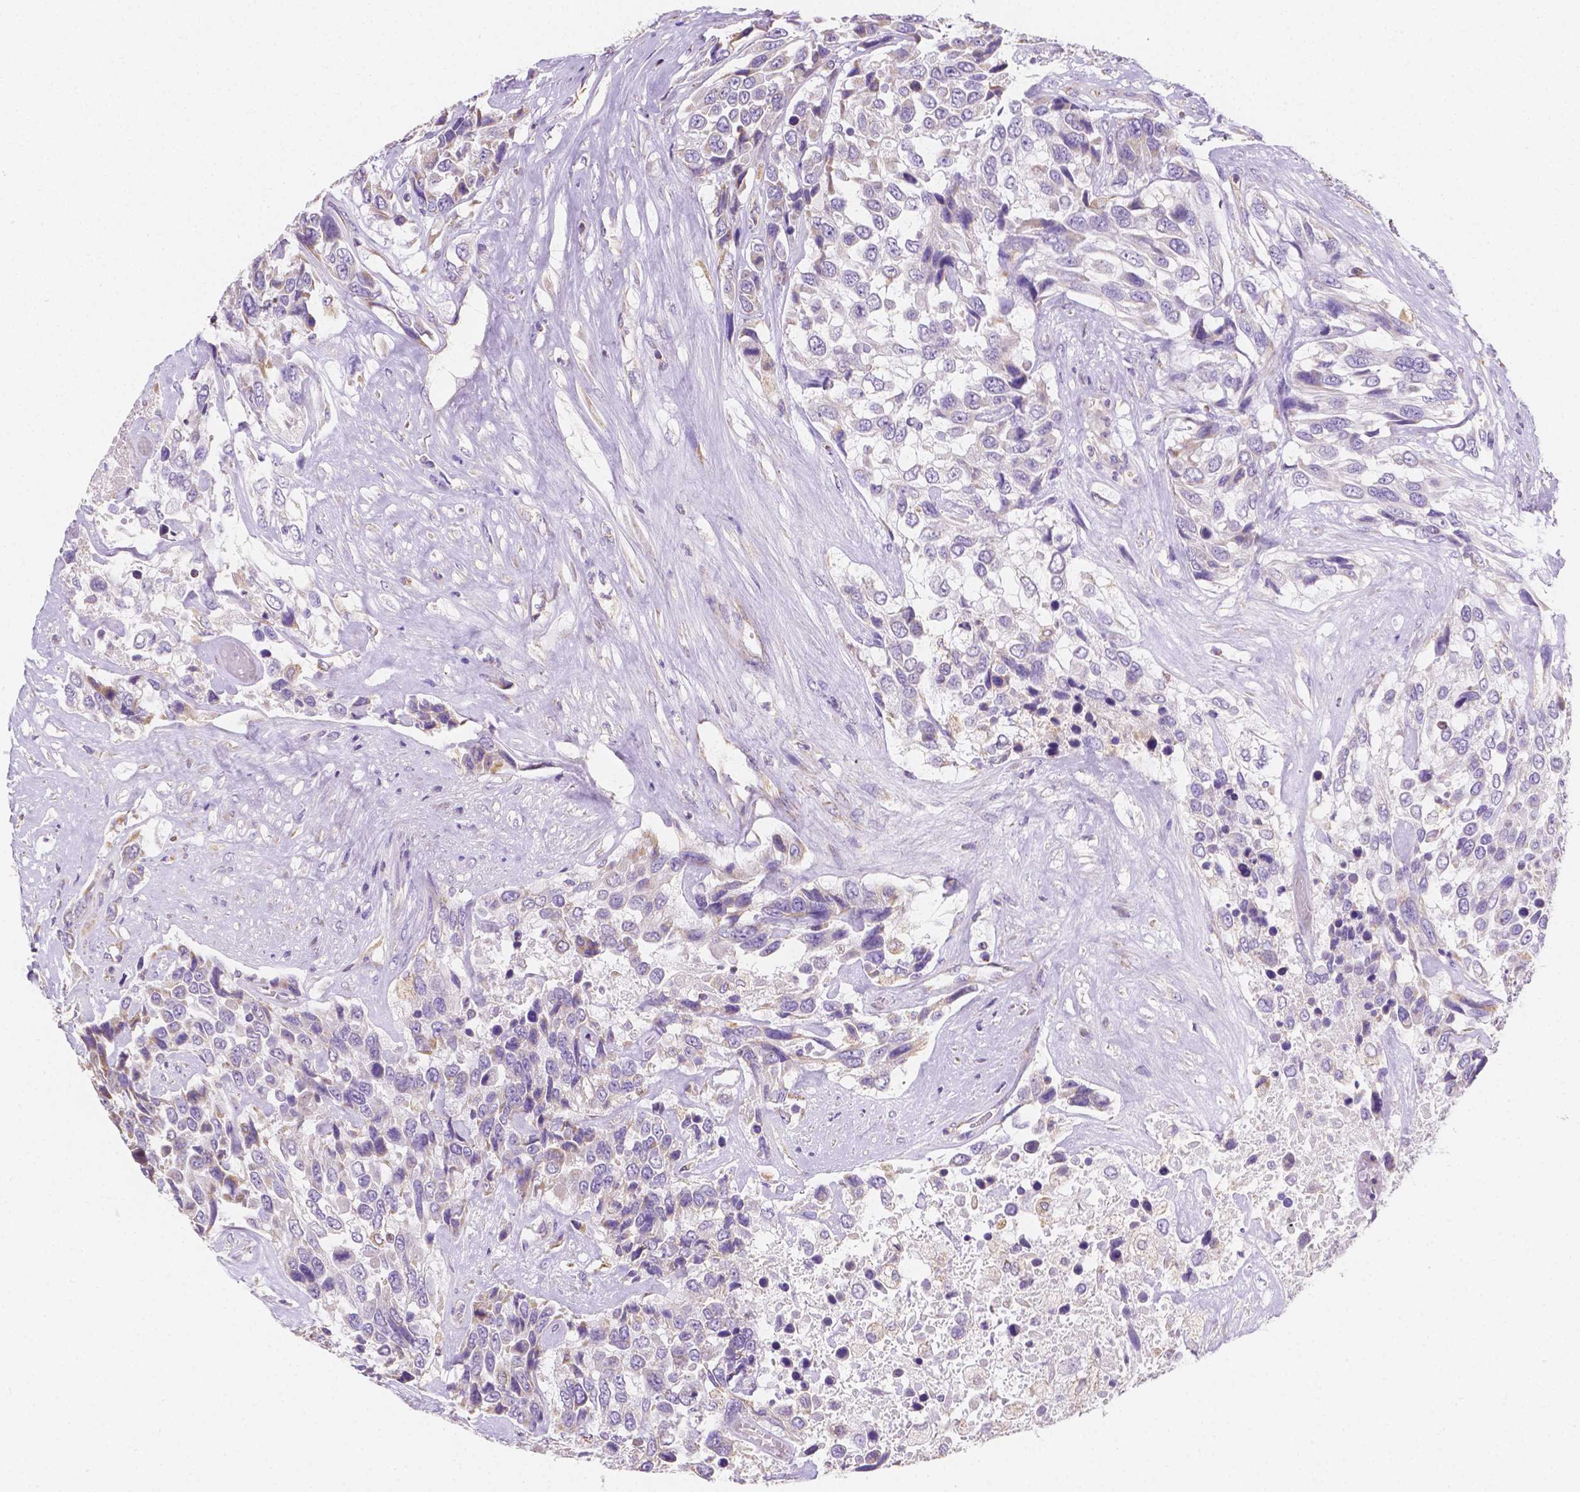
{"staining": {"intensity": "negative", "quantity": "none", "location": "none"}, "tissue": "urothelial cancer", "cell_type": "Tumor cells", "image_type": "cancer", "snomed": [{"axis": "morphology", "description": "Urothelial carcinoma, High grade"}, {"axis": "topography", "description": "Urinary bladder"}], "caption": "This micrograph is of urothelial carcinoma (high-grade) stained with immunohistochemistry (IHC) to label a protein in brown with the nuclei are counter-stained blue. There is no staining in tumor cells.", "gene": "TMEM130", "patient": {"sex": "female", "age": 70}}